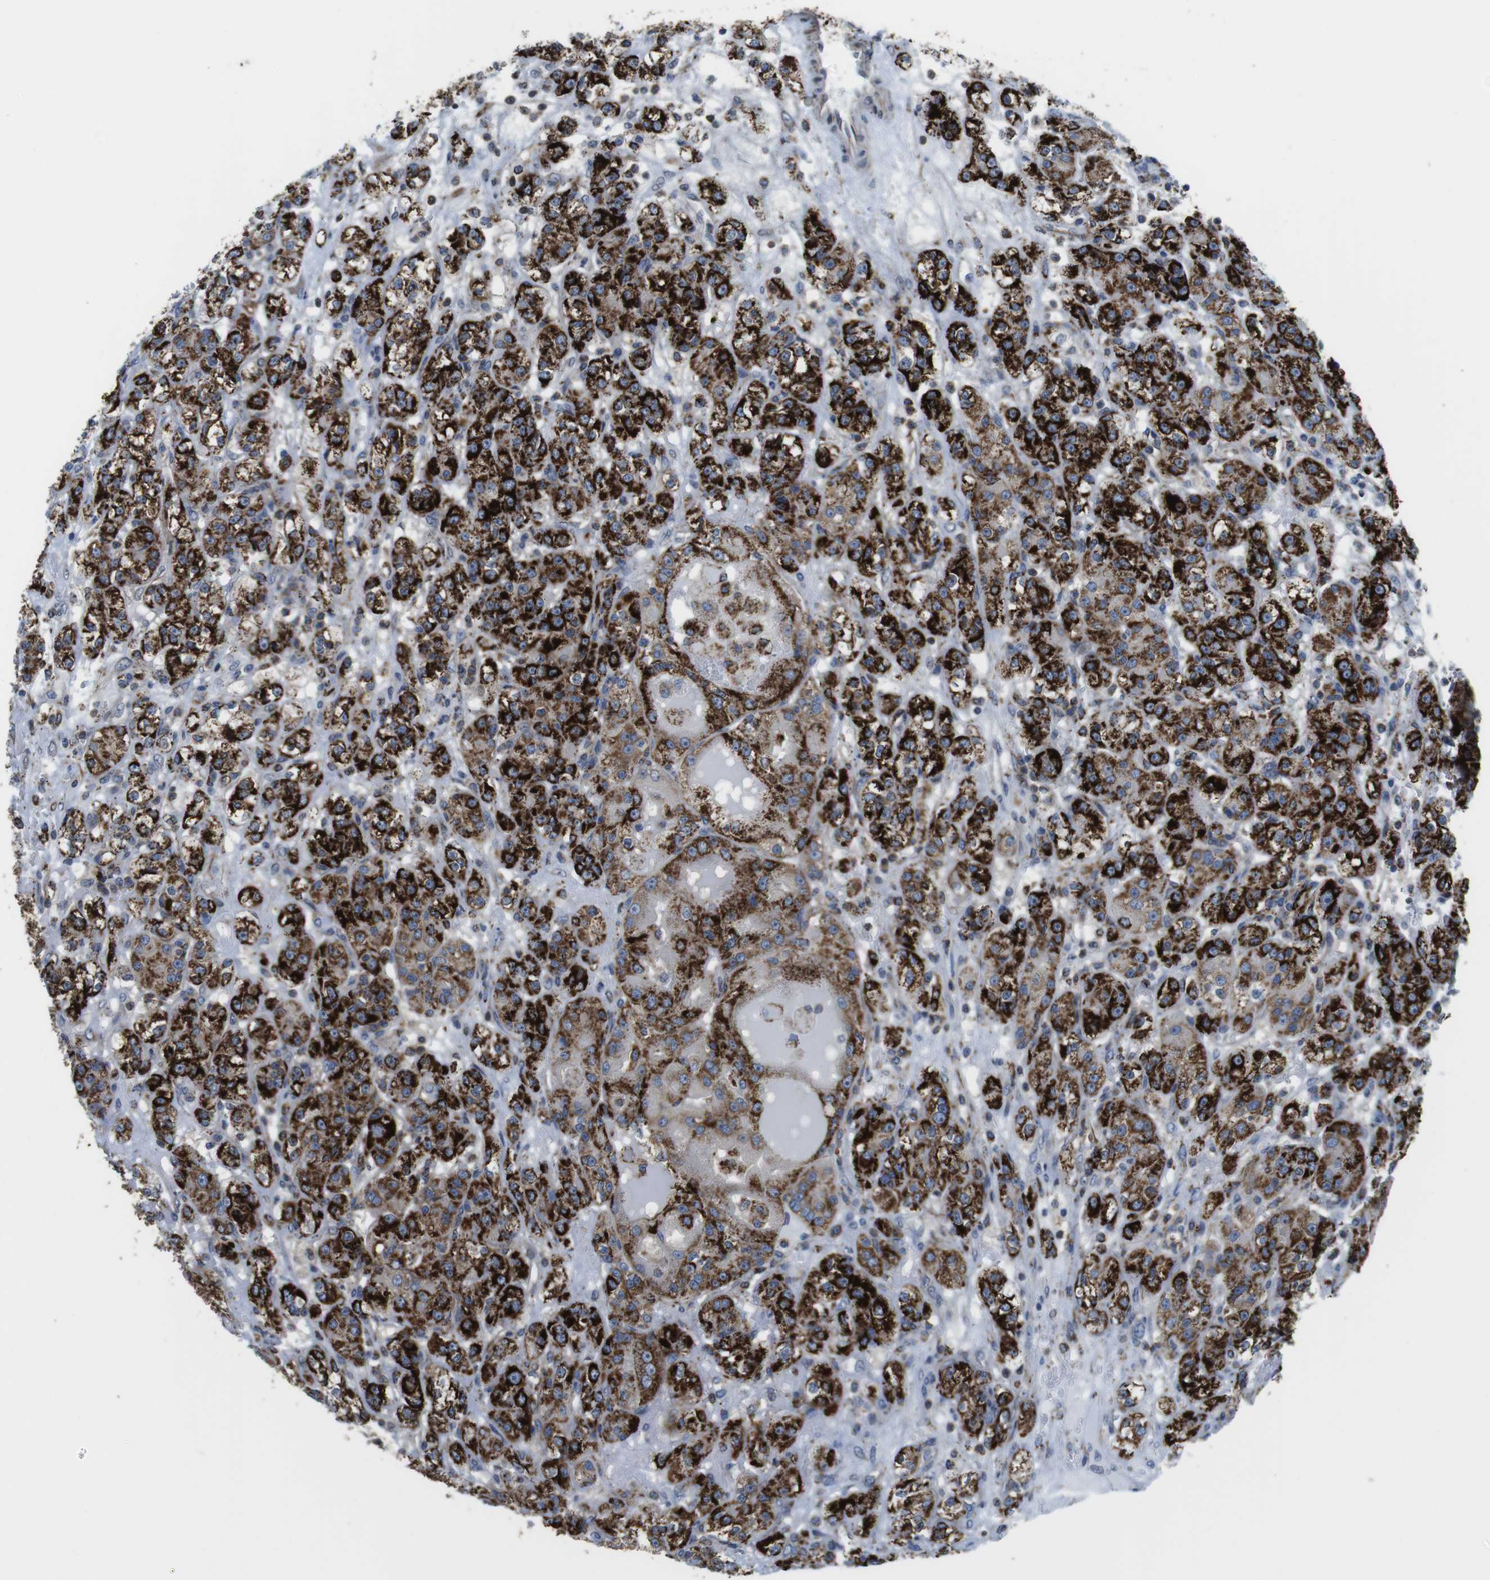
{"staining": {"intensity": "strong", "quantity": "25%-75%", "location": "cytoplasmic/membranous"}, "tissue": "renal cancer", "cell_type": "Tumor cells", "image_type": "cancer", "snomed": [{"axis": "morphology", "description": "Normal tissue, NOS"}, {"axis": "morphology", "description": "Adenocarcinoma, NOS"}, {"axis": "topography", "description": "Kidney"}], "caption": "Renal cancer (adenocarcinoma) was stained to show a protein in brown. There is high levels of strong cytoplasmic/membranous staining in about 25%-75% of tumor cells.", "gene": "KCNE3", "patient": {"sex": "male", "age": 61}}